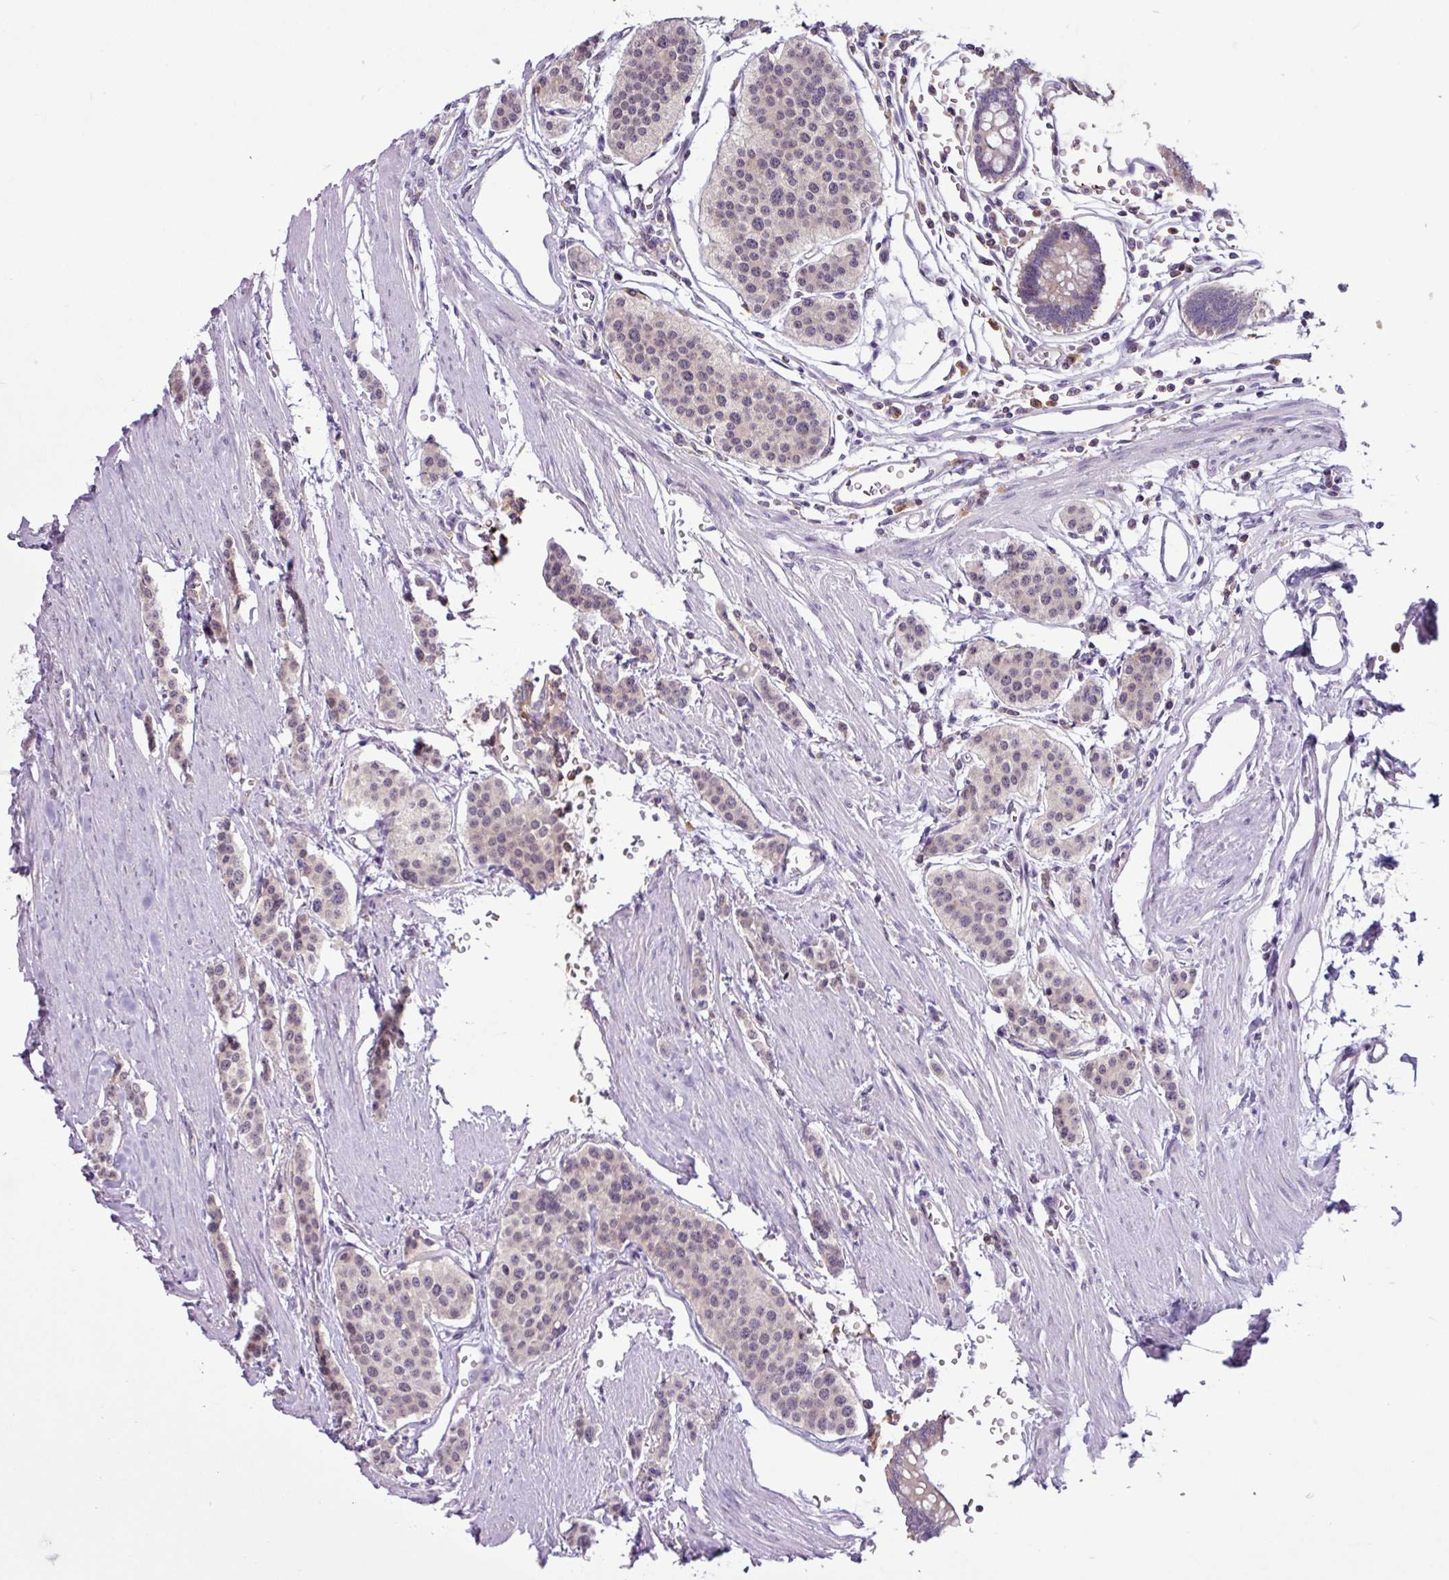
{"staining": {"intensity": "negative", "quantity": "none", "location": "none"}, "tissue": "carcinoid", "cell_type": "Tumor cells", "image_type": "cancer", "snomed": [{"axis": "morphology", "description": "Carcinoid, malignant, NOS"}, {"axis": "topography", "description": "Small intestine"}], "caption": "Tumor cells show no significant protein positivity in carcinoid.", "gene": "ACTR3", "patient": {"sex": "male", "age": 60}}